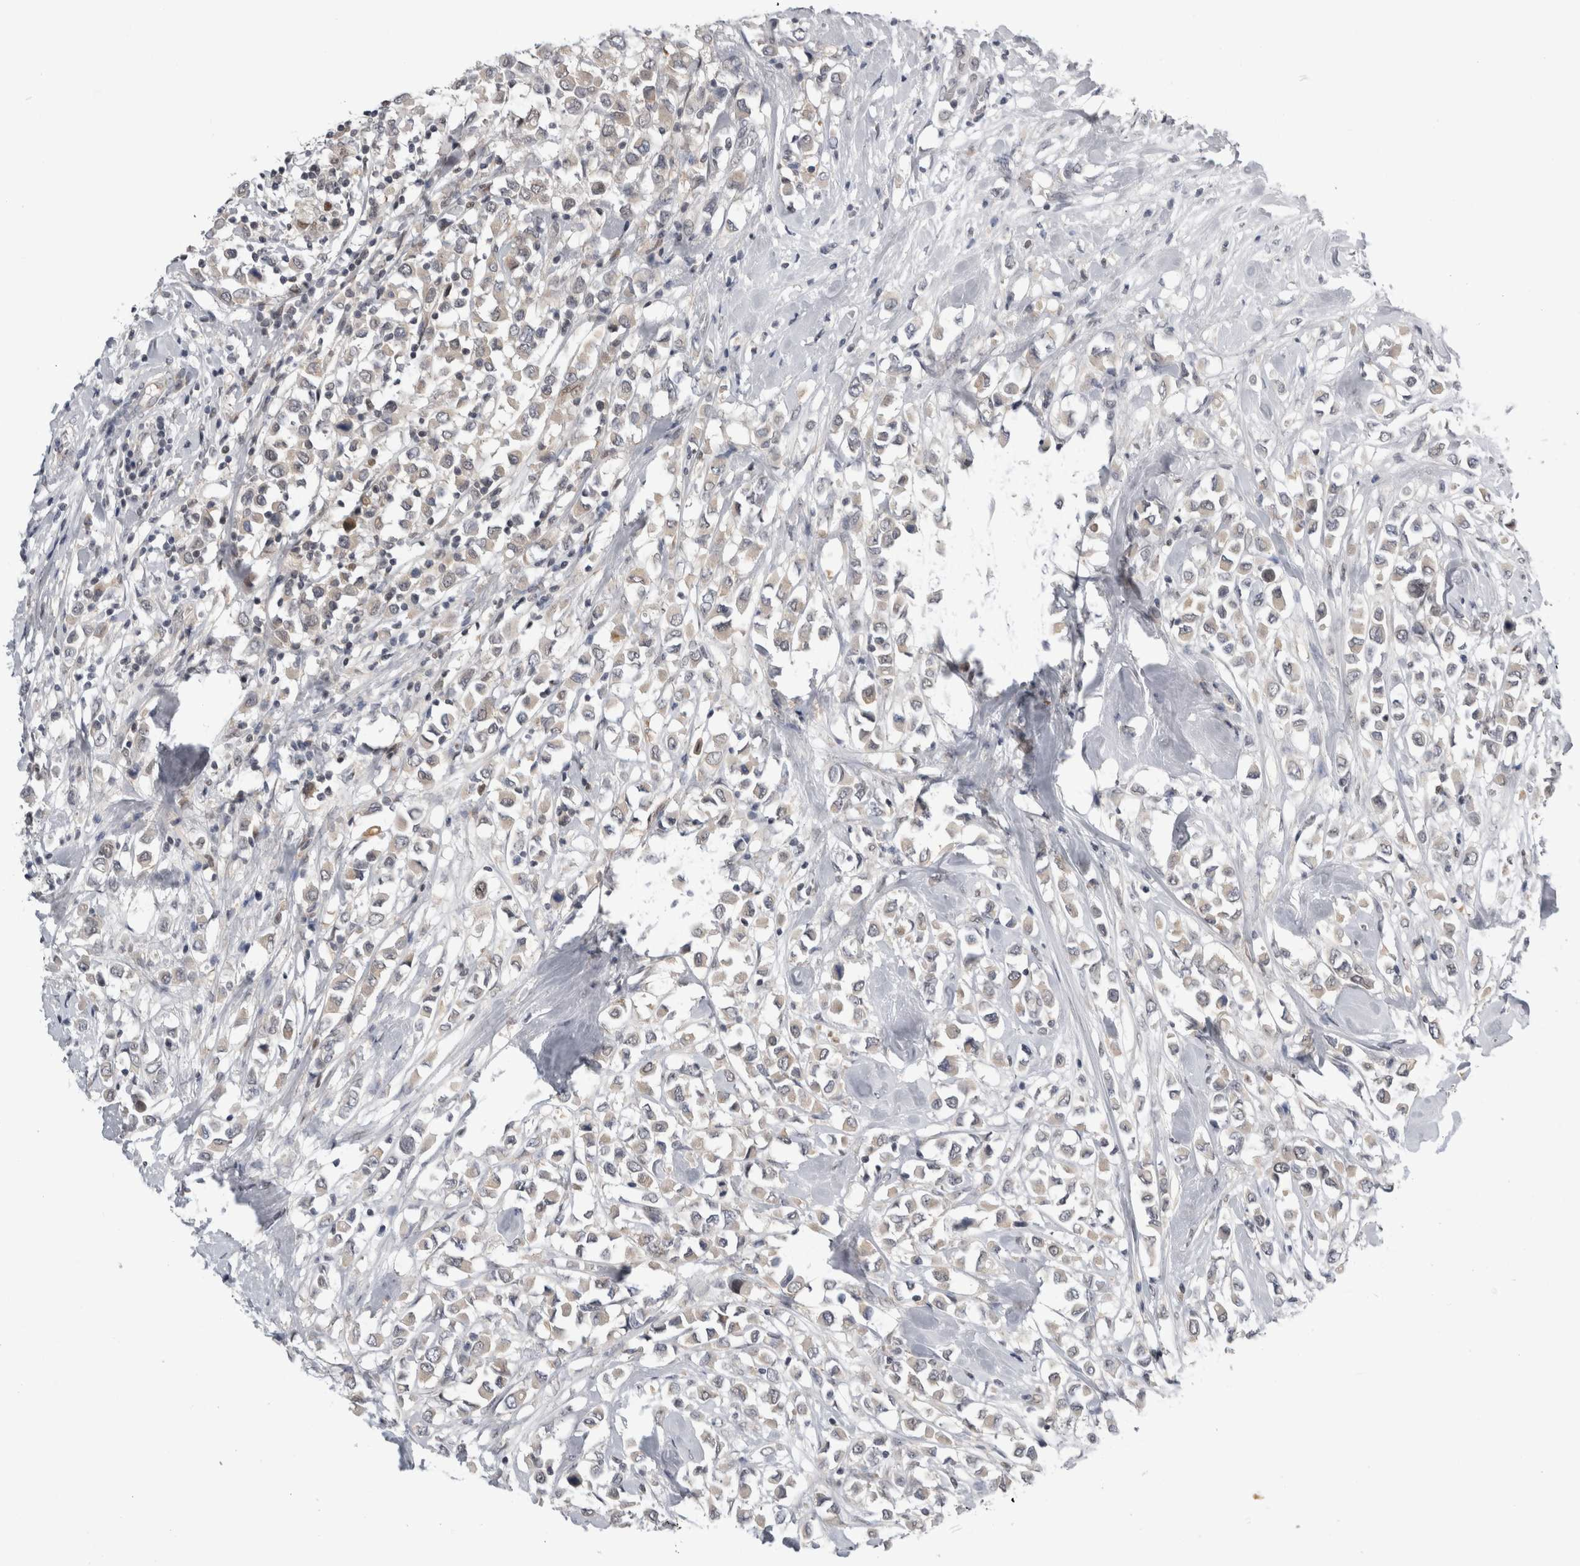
{"staining": {"intensity": "negative", "quantity": "none", "location": "none"}, "tissue": "breast cancer", "cell_type": "Tumor cells", "image_type": "cancer", "snomed": [{"axis": "morphology", "description": "Duct carcinoma"}, {"axis": "topography", "description": "Breast"}], "caption": "DAB immunohistochemical staining of infiltrating ductal carcinoma (breast) exhibits no significant positivity in tumor cells. (DAB immunohistochemistry visualized using brightfield microscopy, high magnification).", "gene": "PSMB2", "patient": {"sex": "female", "age": 61}}